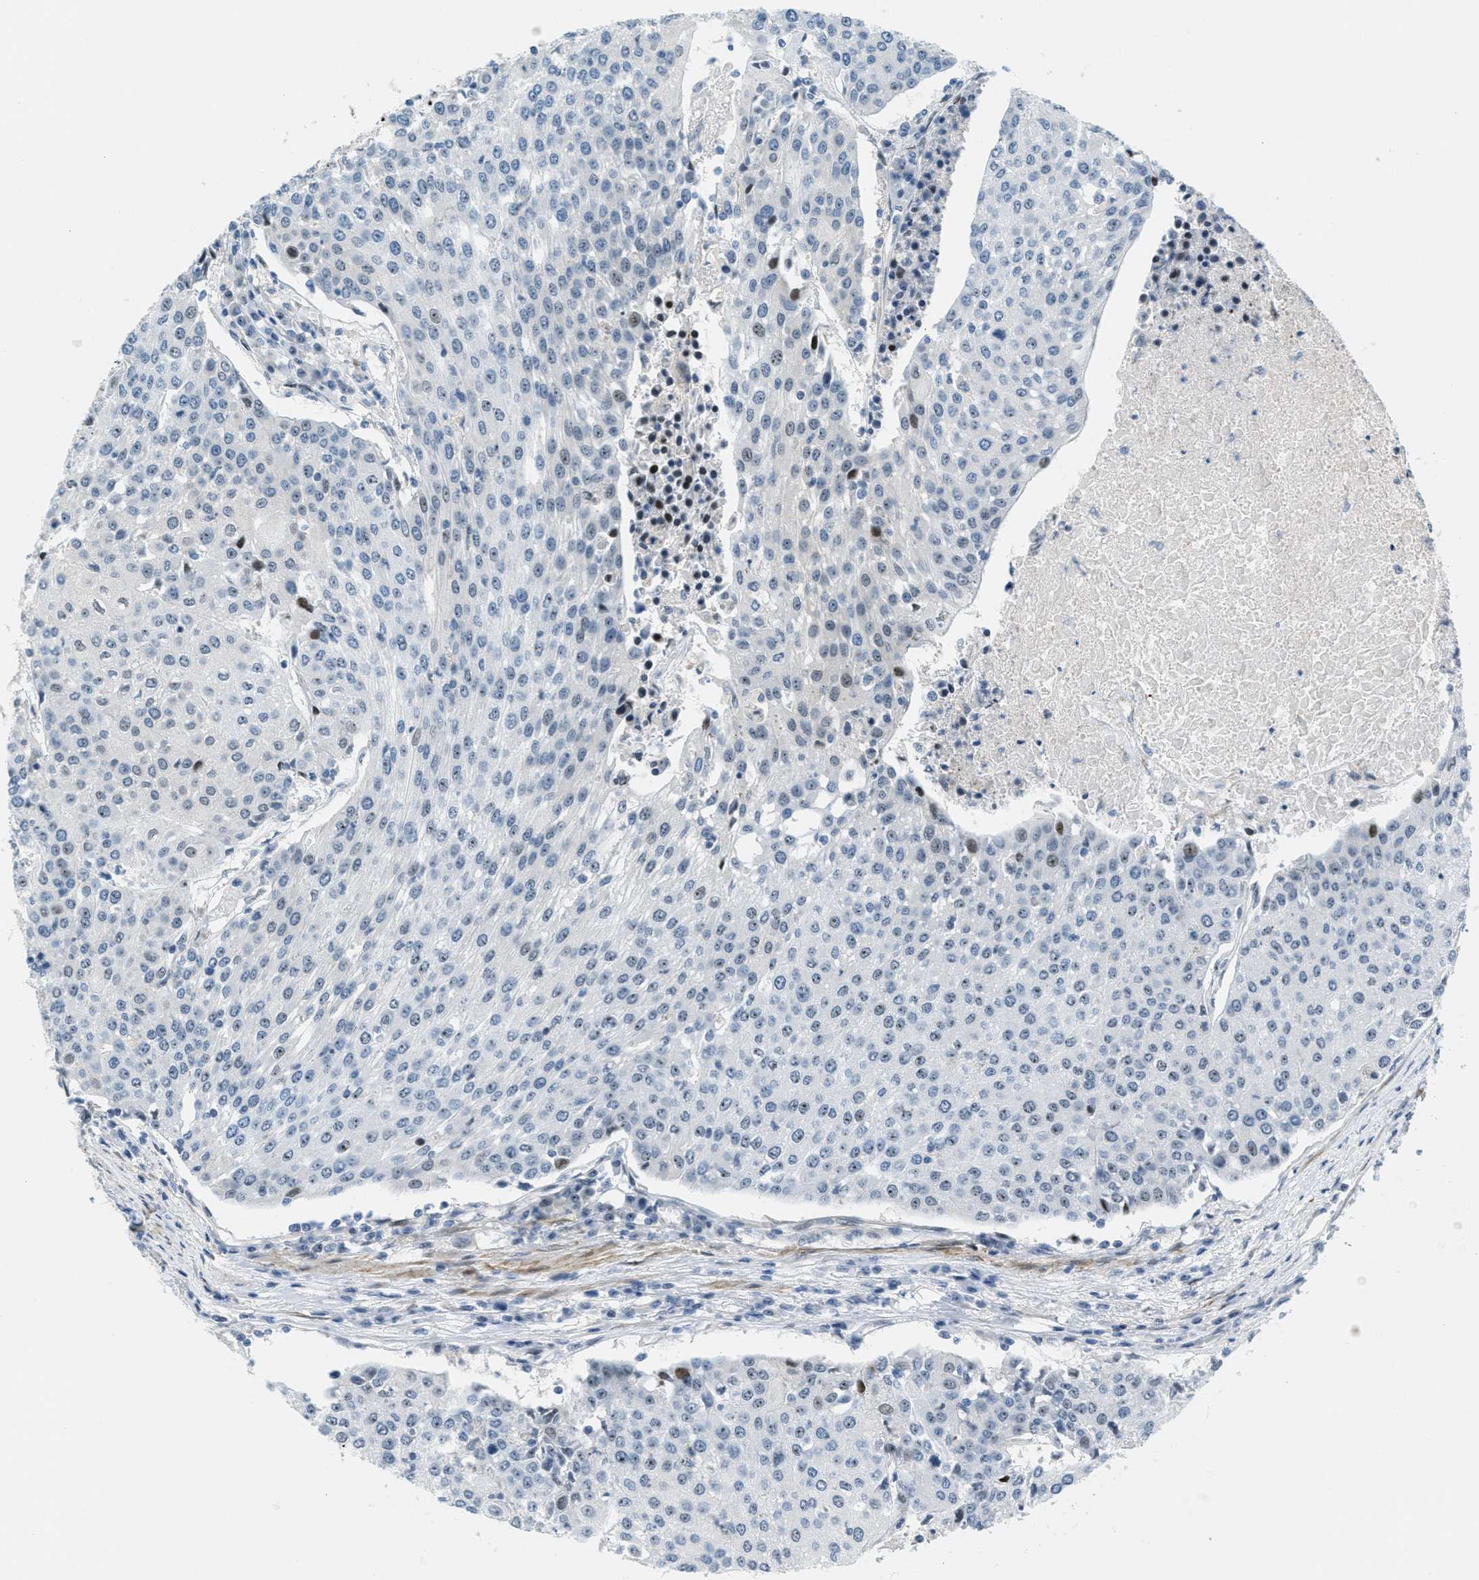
{"staining": {"intensity": "negative", "quantity": "none", "location": "none"}, "tissue": "urothelial cancer", "cell_type": "Tumor cells", "image_type": "cancer", "snomed": [{"axis": "morphology", "description": "Urothelial carcinoma, High grade"}, {"axis": "topography", "description": "Urinary bladder"}], "caption": "An IHC histopathology image of urothelial cancer is shown. There is no staining in tumor cells of urothelial cancer.", "gene": "ZDHHC23", "patient": {"sex": "female", "age": 85}}